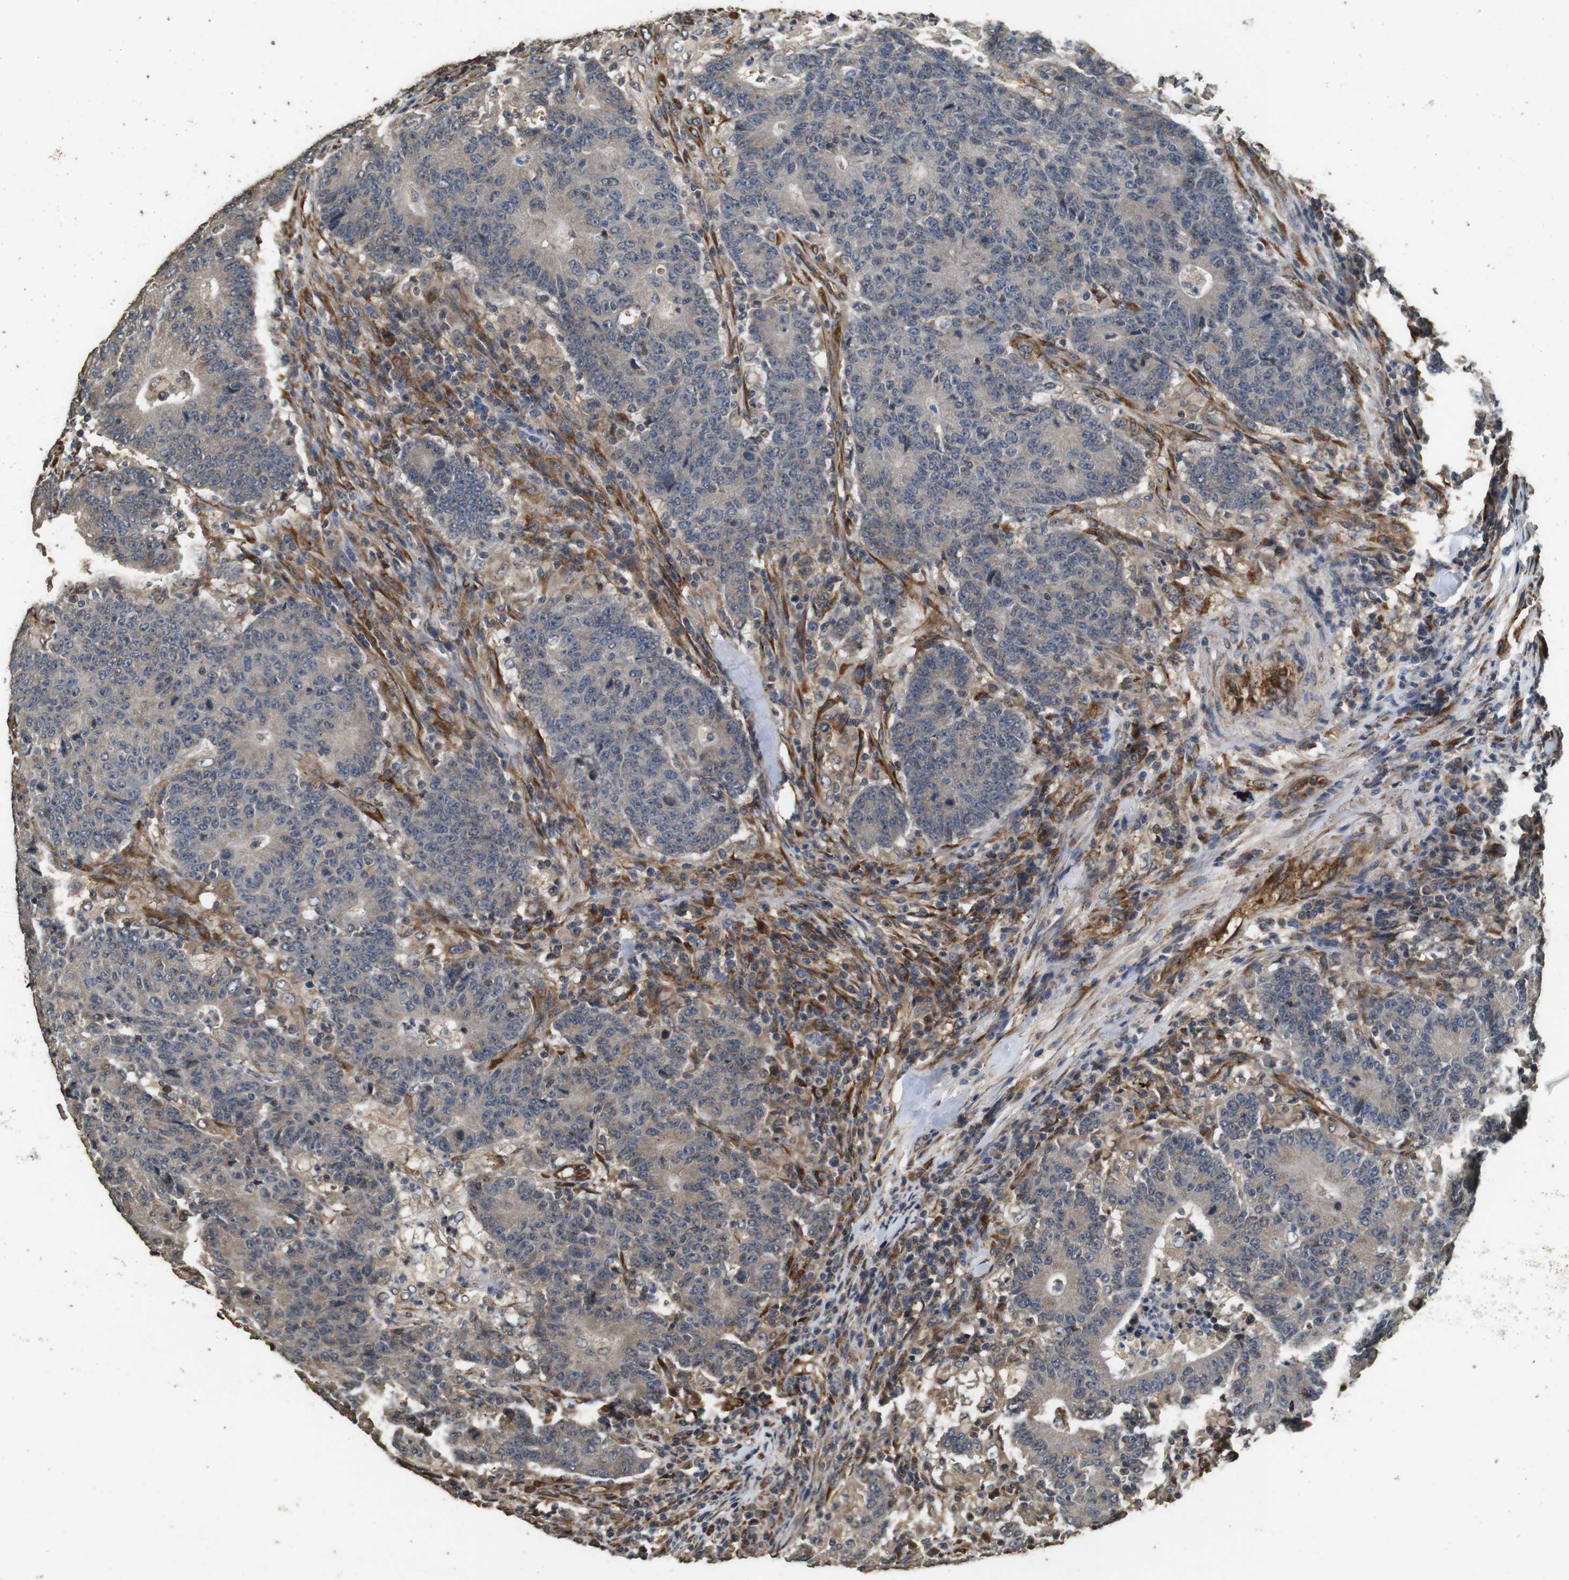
{"staining": {"intensity": "weak", "quantity": "25%-75%", "location": "cytoplasmic/membranous"}, "tissue": "colorectal cancer", "cell_type": "Tumor cells", "image_type": "cancer", "snomed": [{"axis": "morphology", "description": "Normal tissue, NOS"}, {"axis": "morphology", "description": "Adenocarcinoma, NOS"}, {"axis": "topography", "description": "Colon"}], "caption": "The image reveals a brown stain indicating the presence of a protein in the cytoplasmic/membranous of tumor cells in adenocarcinoma (colorectal).", "gene": "CNPY4", "patient": {"sex": "female", "age": 75}}